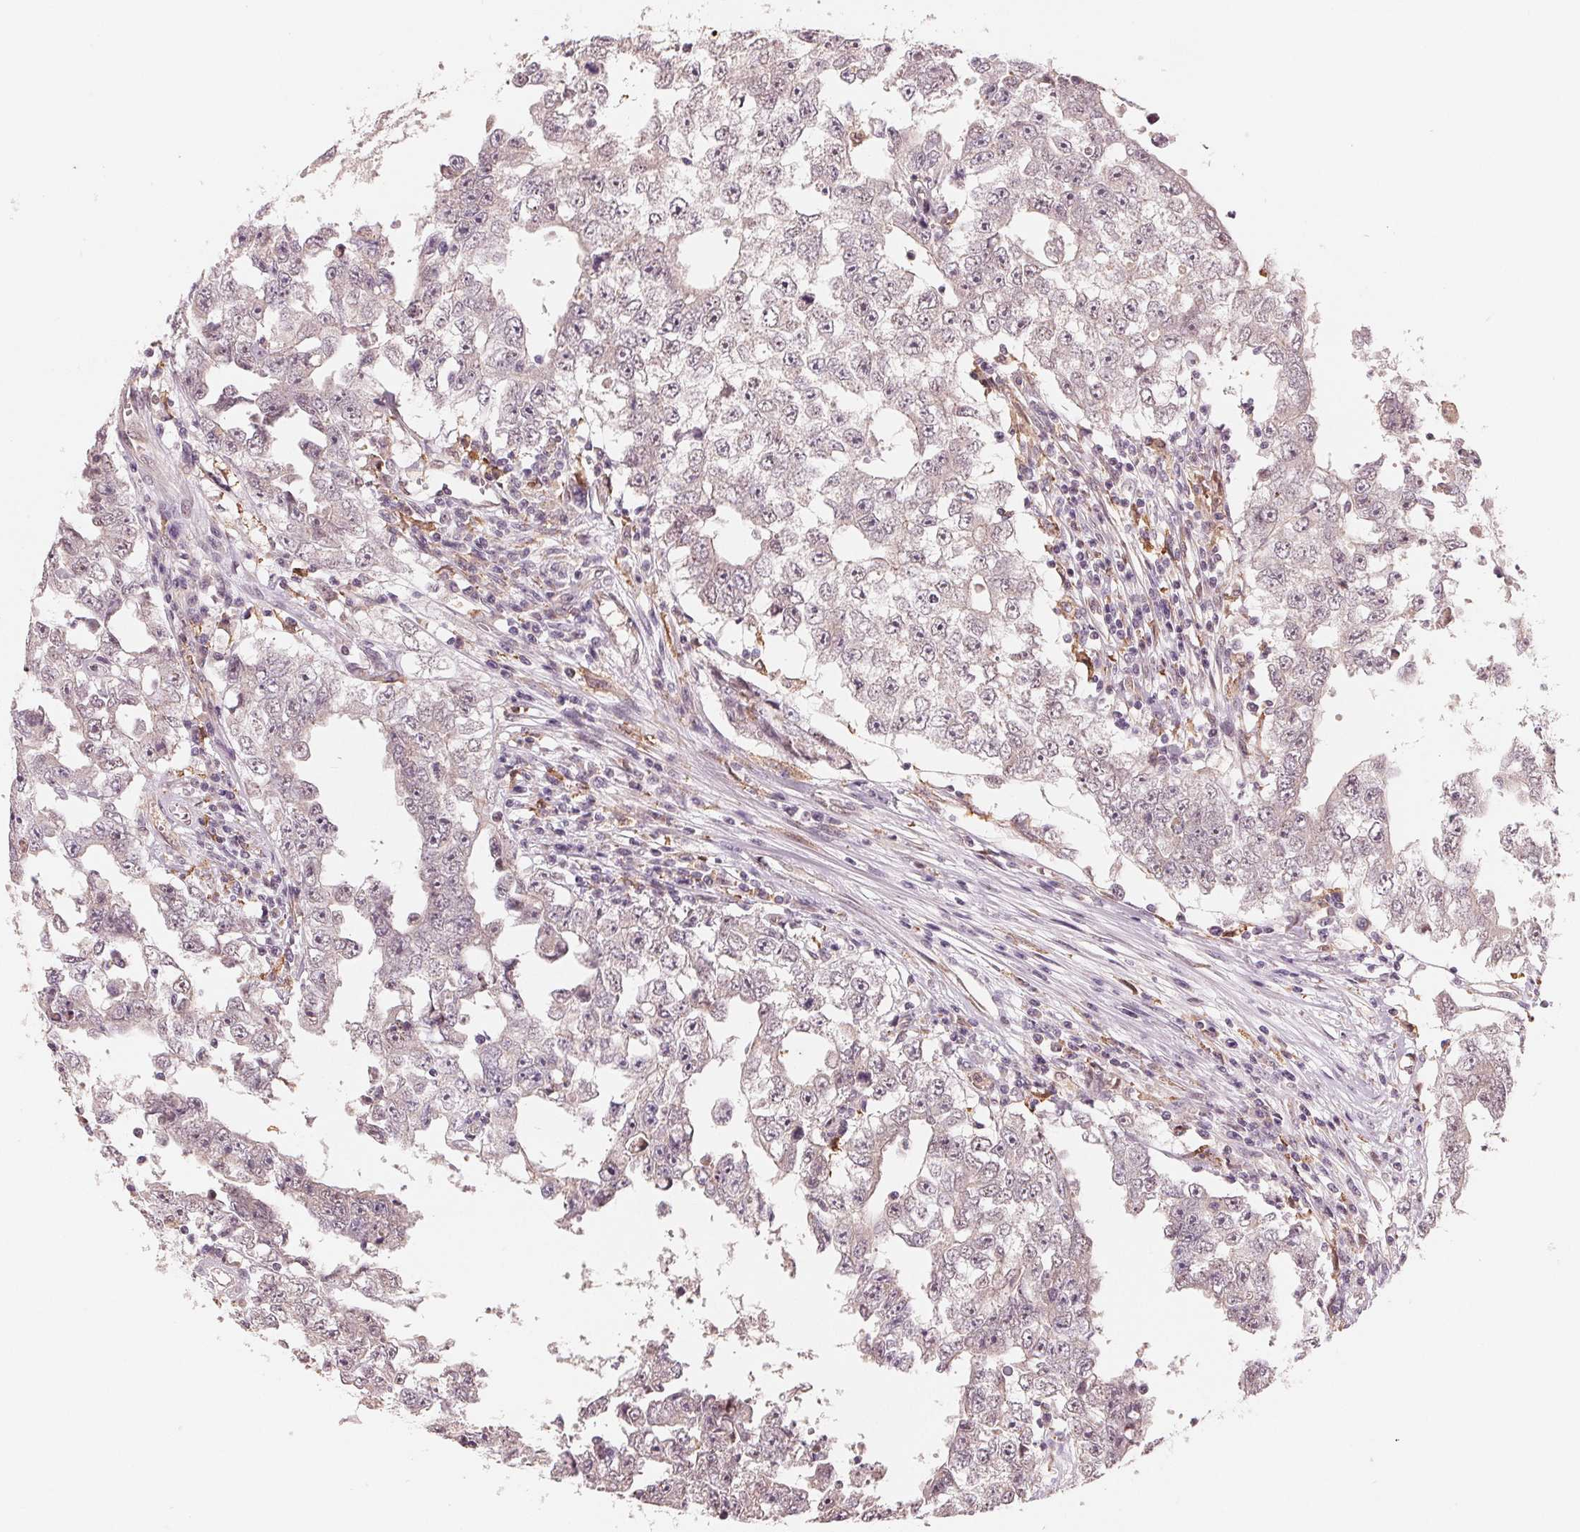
{"staining": {"intensity": "negative", "quantity": "none", "location": "none"}, "tissue": "testis cancer", "cell_type": "Tumor cells", "image_type": "cancer", "snomed": [{"axis": "morphology", "description": "Carcinoma, Embryonal, NOS"}, {"axis": "topography", "description": "Testis"}], "caption": "This is an IHC image of human testis cancer (embryonal carcinoma). There is no expression in tumor cells.", "gene": "IL9R", "patient": {"sex": "male", "age": 36}}